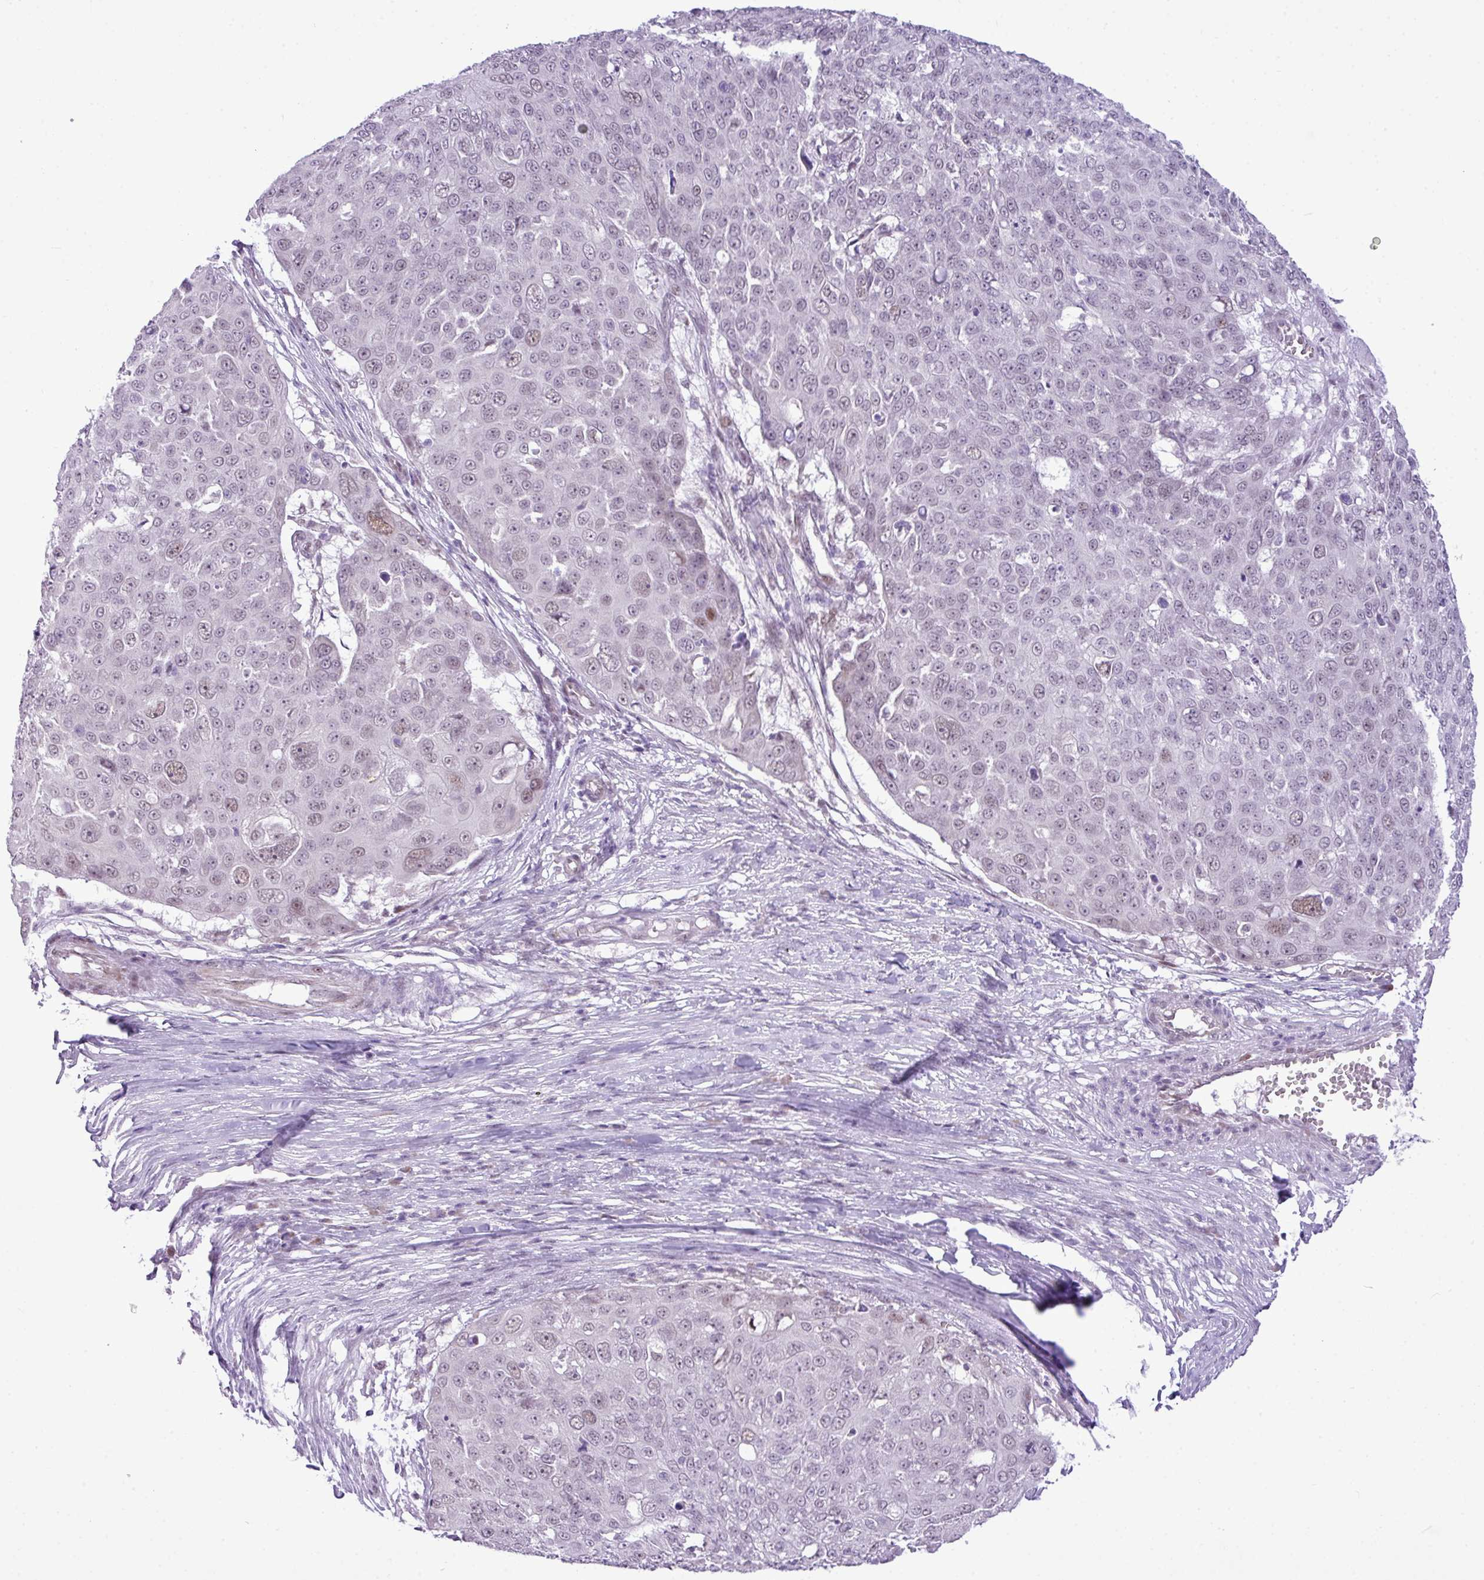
{"staining": {"intensity": "weak", "quantity": "<25%", "location": "nuclear"}, "tissue": "skin cancer", "cell_type": "Tumor cells", "image_type": "cancer", "snomed": [{"axis": "morphology", "description": "Squamous cell carcinoma, NOS"}, {"axis": "topography", "description": "Skin"}], "caption": "The IHC photomicrograph has no significant positivity in tumor cells of squamous cell carcinoma (skin) tissue.", "gene": "ELOA2", "patient": {"sex": "male", "age": 71}}